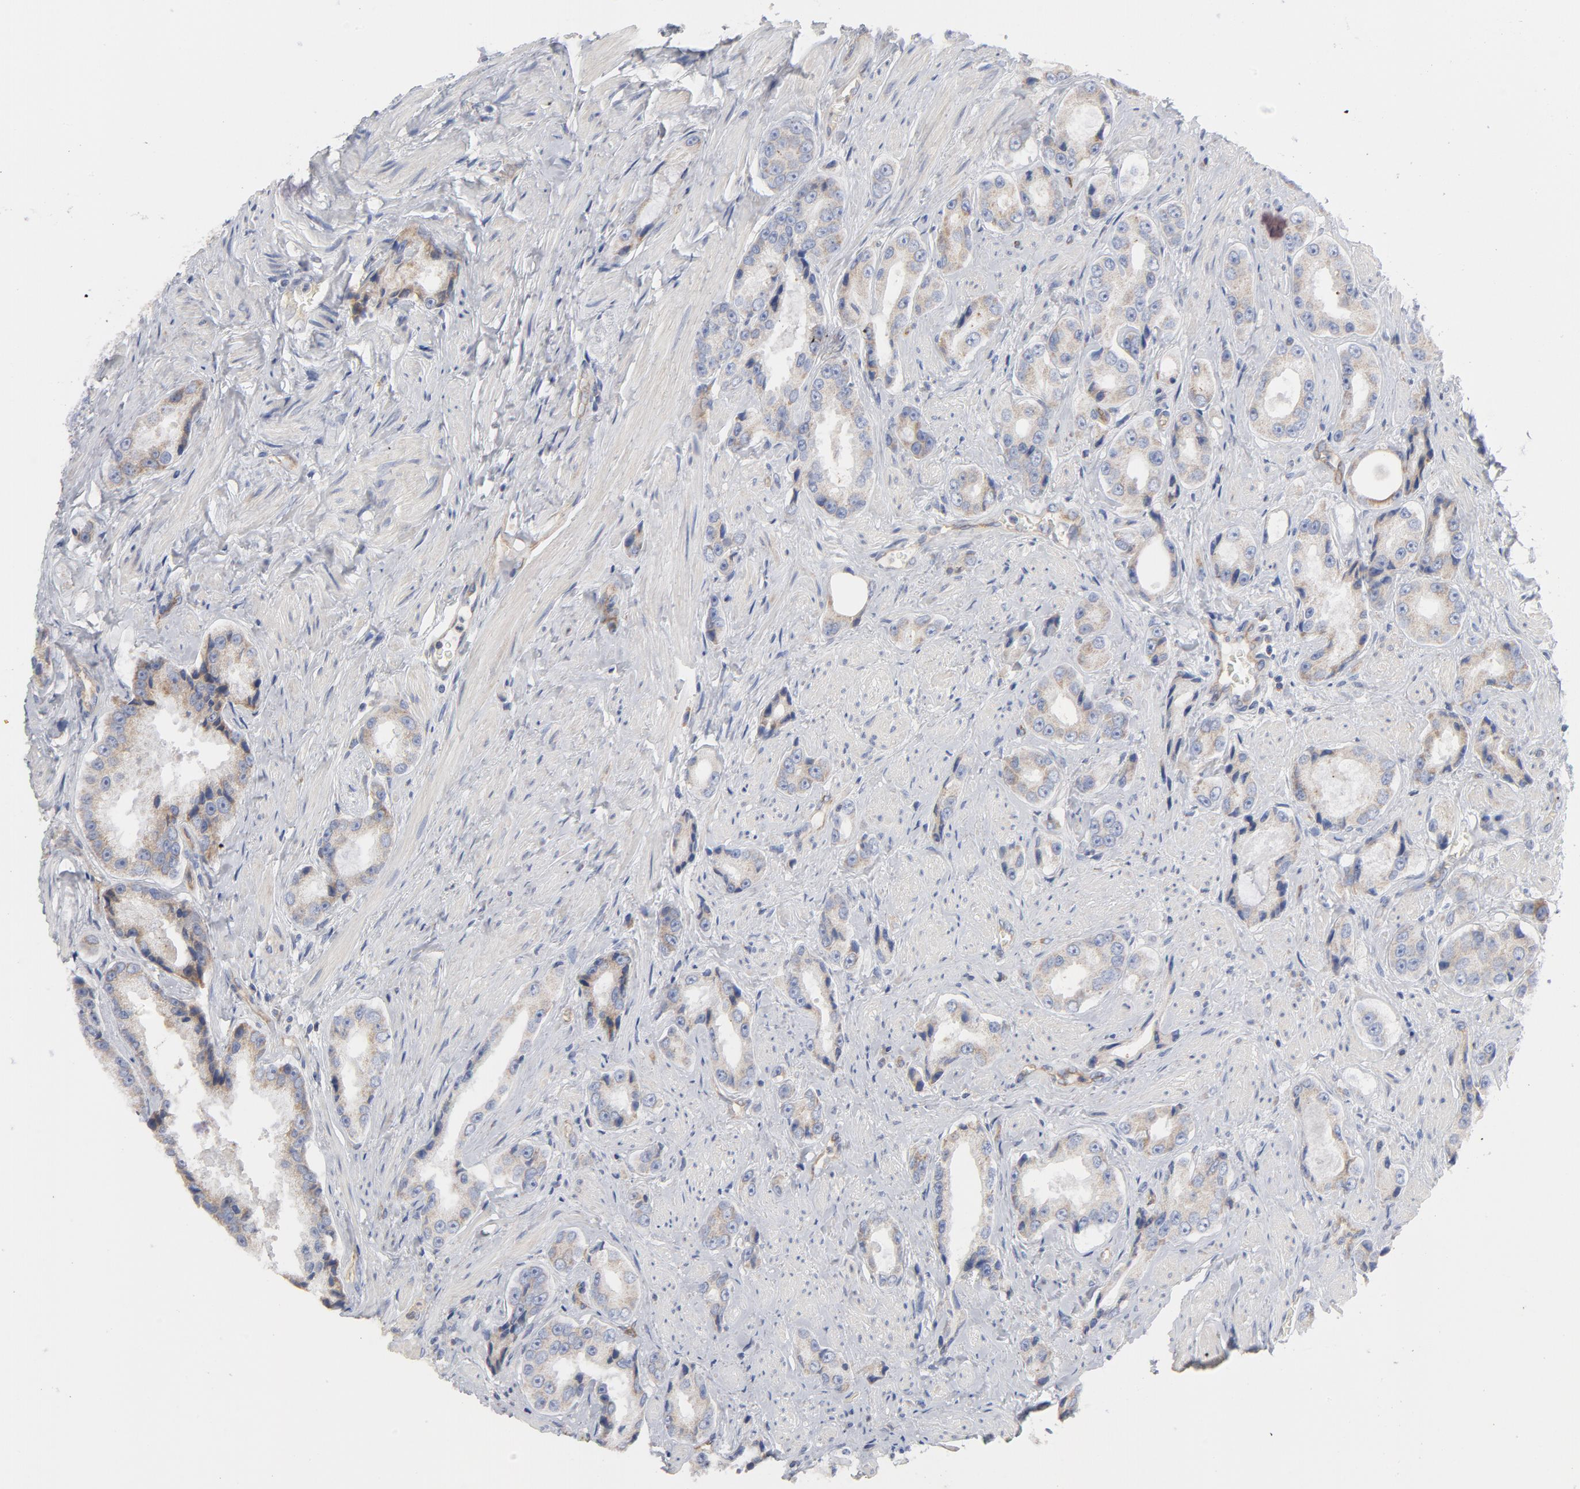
{"staining": {"intensity": "weak", "quantity": ">75%", "location": "cytoplasmic/membranous"}, "tissue": "prostate cancer", "cell_type": "Tumor cells", "image_type": "cancer", "snomed": [{"axis": "morphology", "description": "Adenocarcinoma, Medium grade"}, {"axis": "topography", "description": "Prostate"}], "caption": "Immunohistochemical staining of human prostate adenocarcinoma (medium-grade) shows weak cytoplasmic/membranous protein positivity in approximately >75% of tumor cells.", "gene": "OXA1L", "patient": {"sex": "male", "age": 60}}